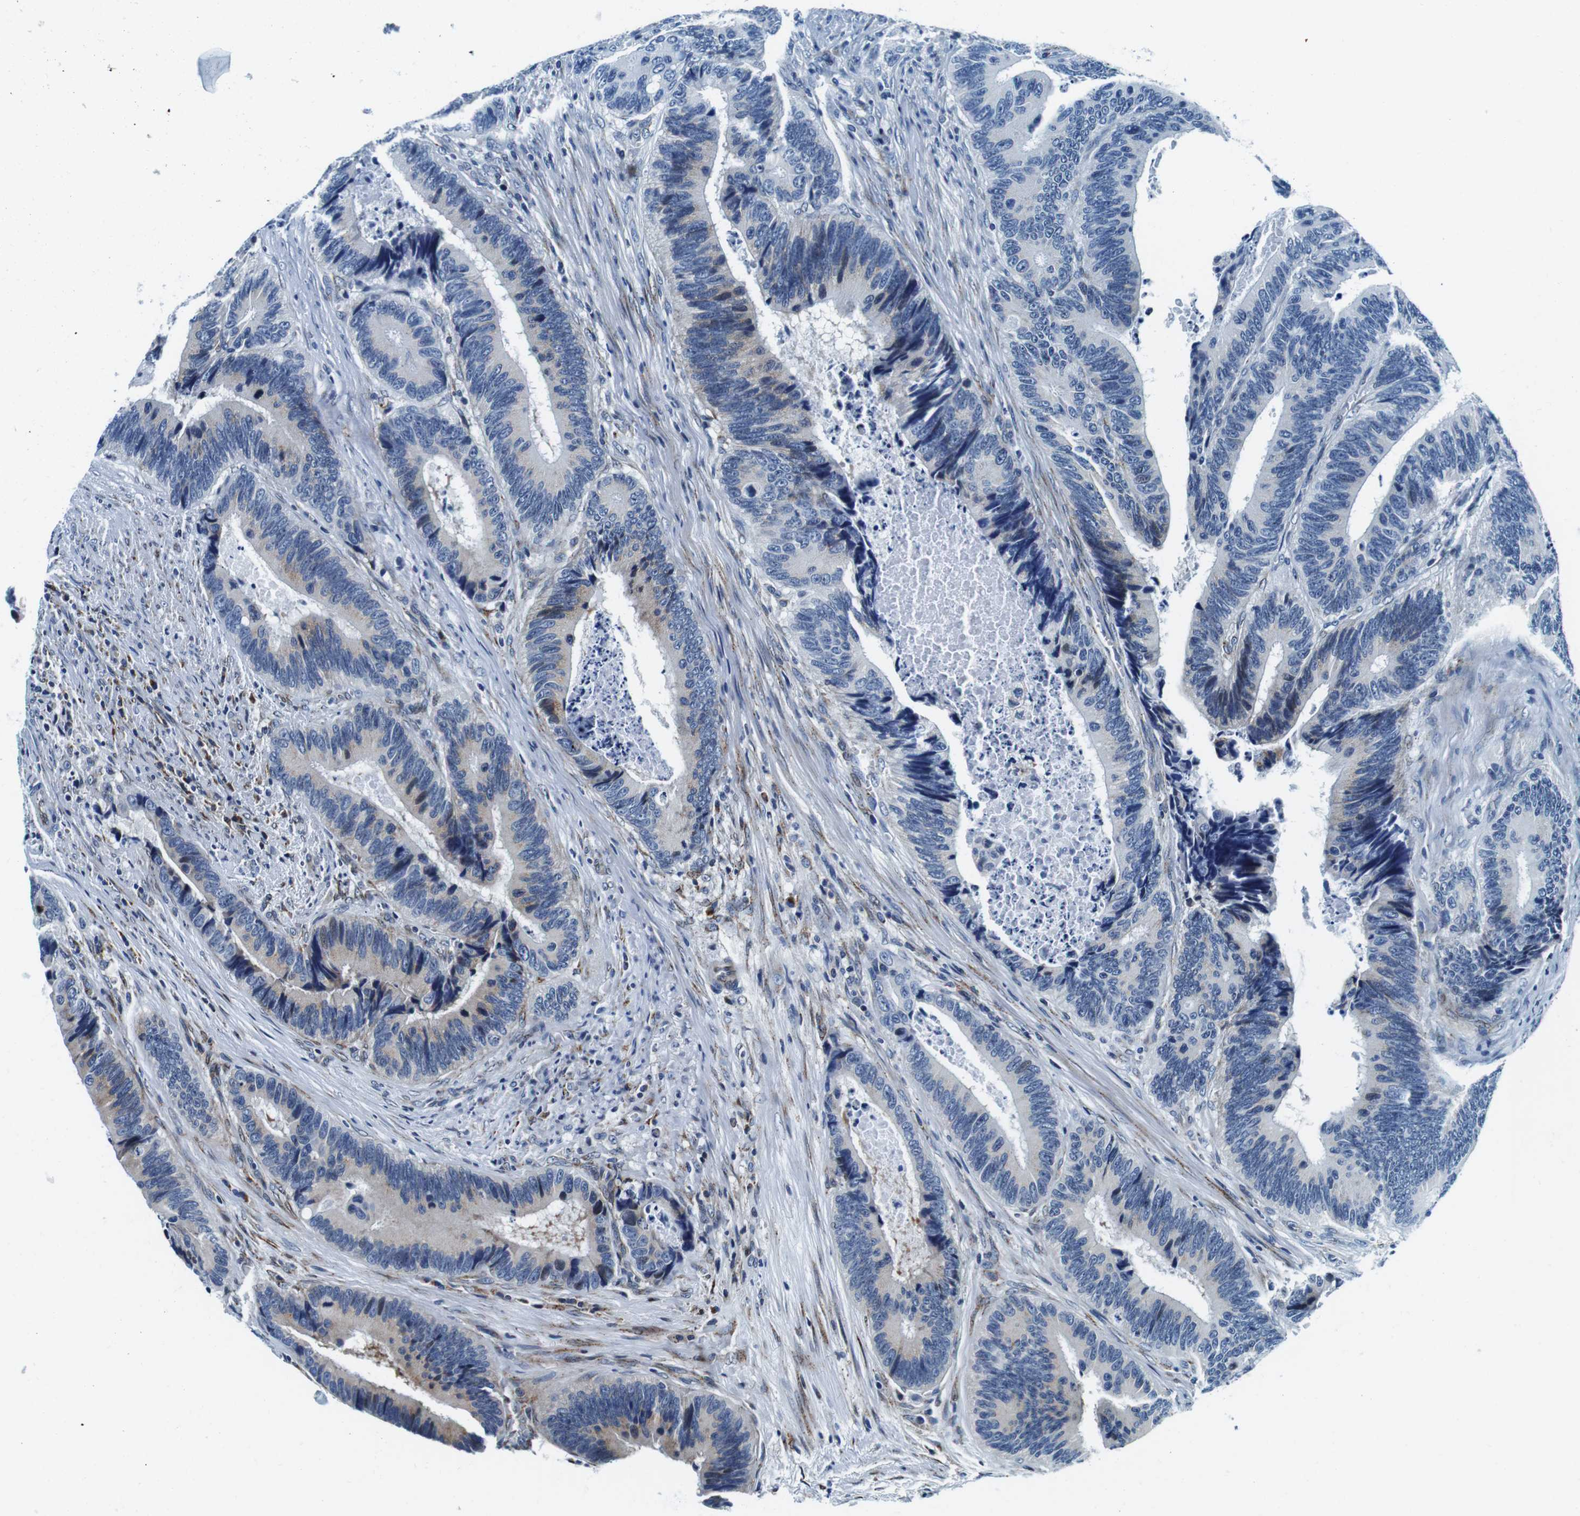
{"staining": {"intensity": "weak", "quantity": "<25%", "location": "cytoplasmic/membranous"}, "tissue": "colorectal cancer", "cell_type": "Tumor cells", "image_type": "cancer", "snomed": [{"axis": "morphology", "description": "Inflammation, NOS"}, {"axis": "morphology", "description": "Adenocarcinoma, NOS"}, {"axis": "topography", "description": "Colon"}], "caption": "Tumor cells are negative for protein expression in human colorectal cancer. (Brightfield microscopy of DAB (3,3'-diaminobenzidine) immunohistochemistry (IHC) at high magnification).", "gene": "FAR2", "patient": {"sex": "male", "age": 72}}